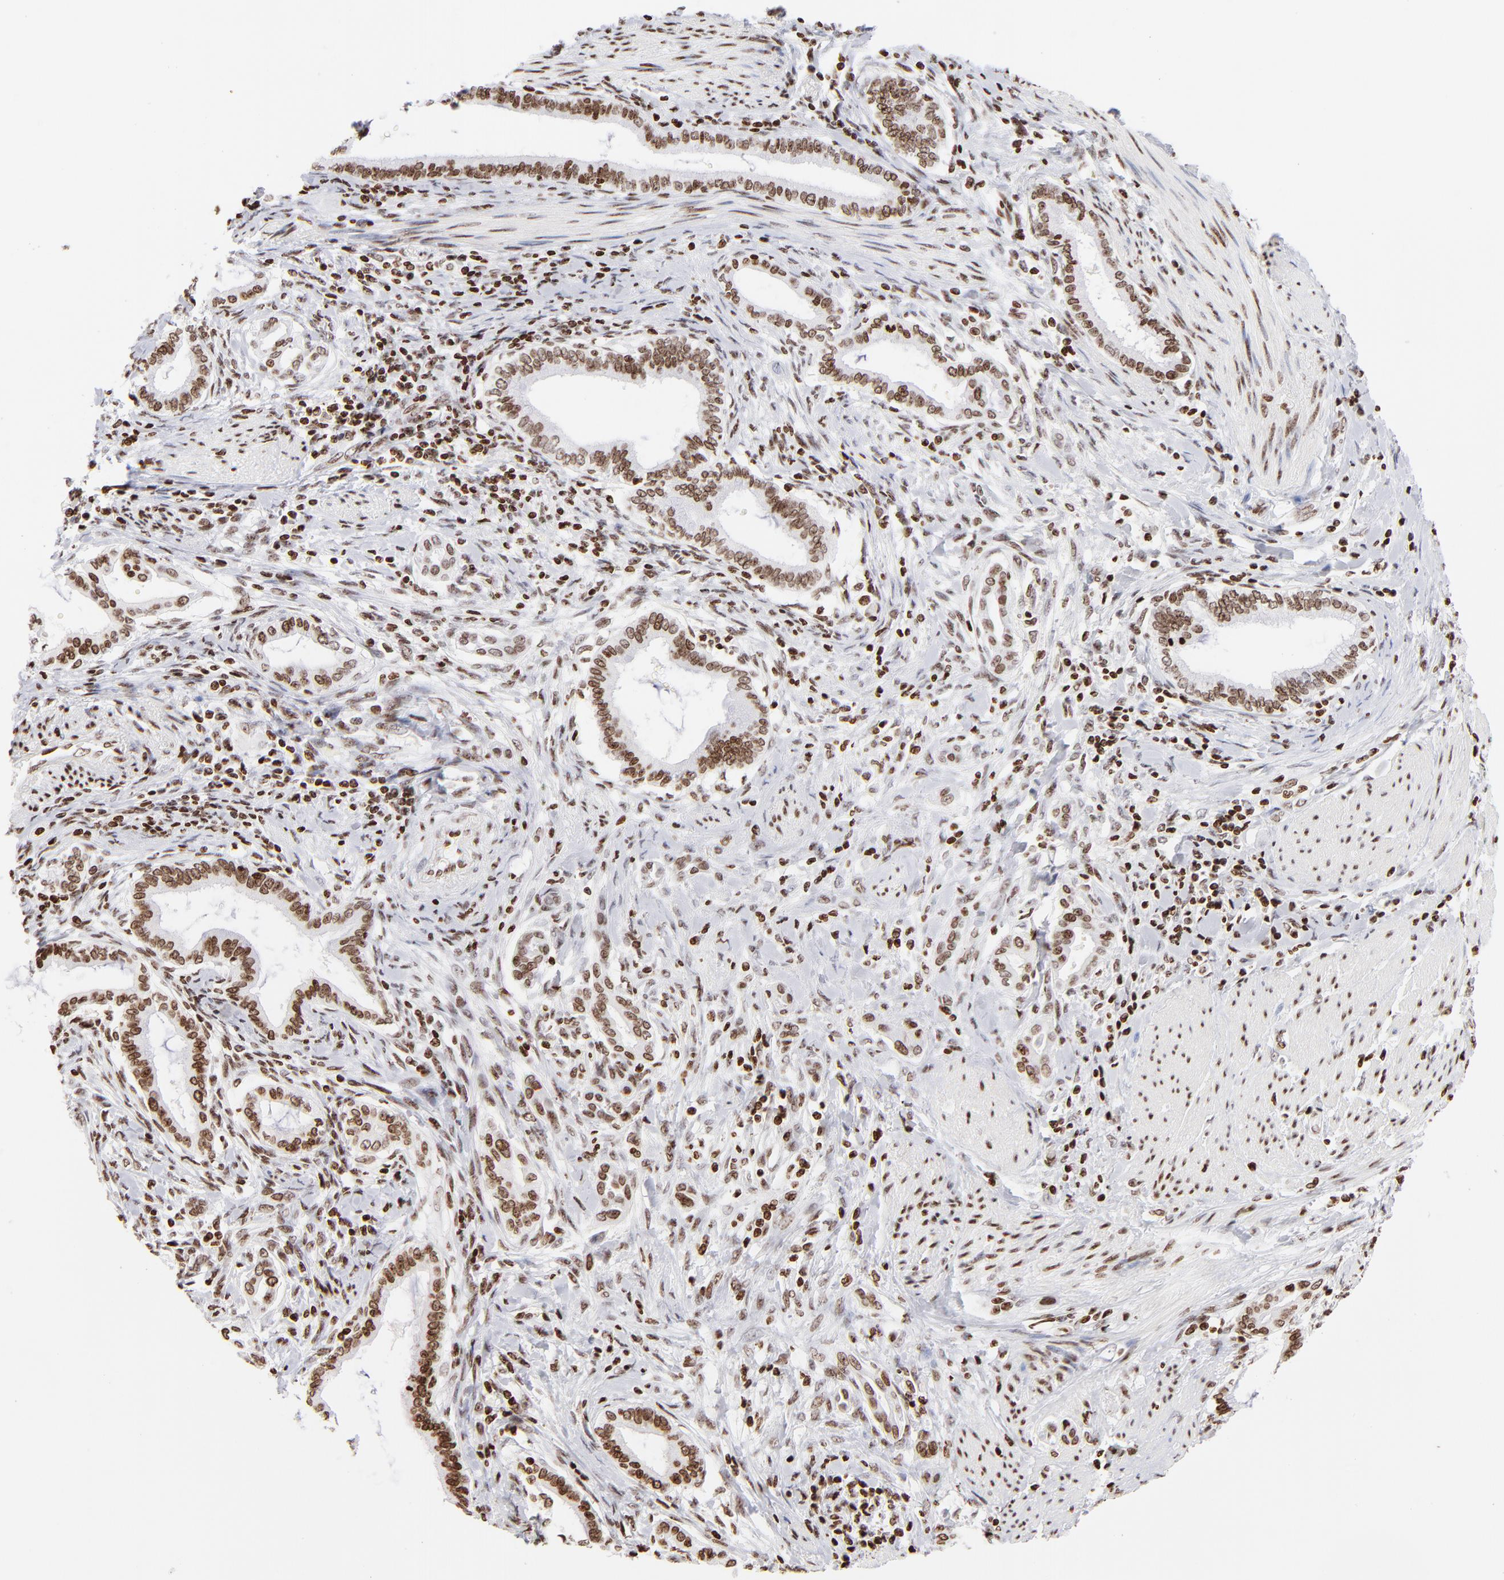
{"staining": {"intensity": "moderate", "quantity": ">75%", "location": "nuclear"}, "tissue": "pancreatic cancer", "cell_type": "Tumor cells", "image_type": "cancer", "snomed": [{"axis": "morphology", "description": "Adenocarcinoma, NOS"}, {"axis": "topography", "description": "Pancreas"}], "caption": "Protein staining demonstrates moderate nuclear staining in about >75% of tumor cells in pancreatic adenocarcinoma. (Brightfield microscopy of DAB IHC at high magnification).", "gene": "RTL4", "patient": {"sex": "female", "age": 64}}